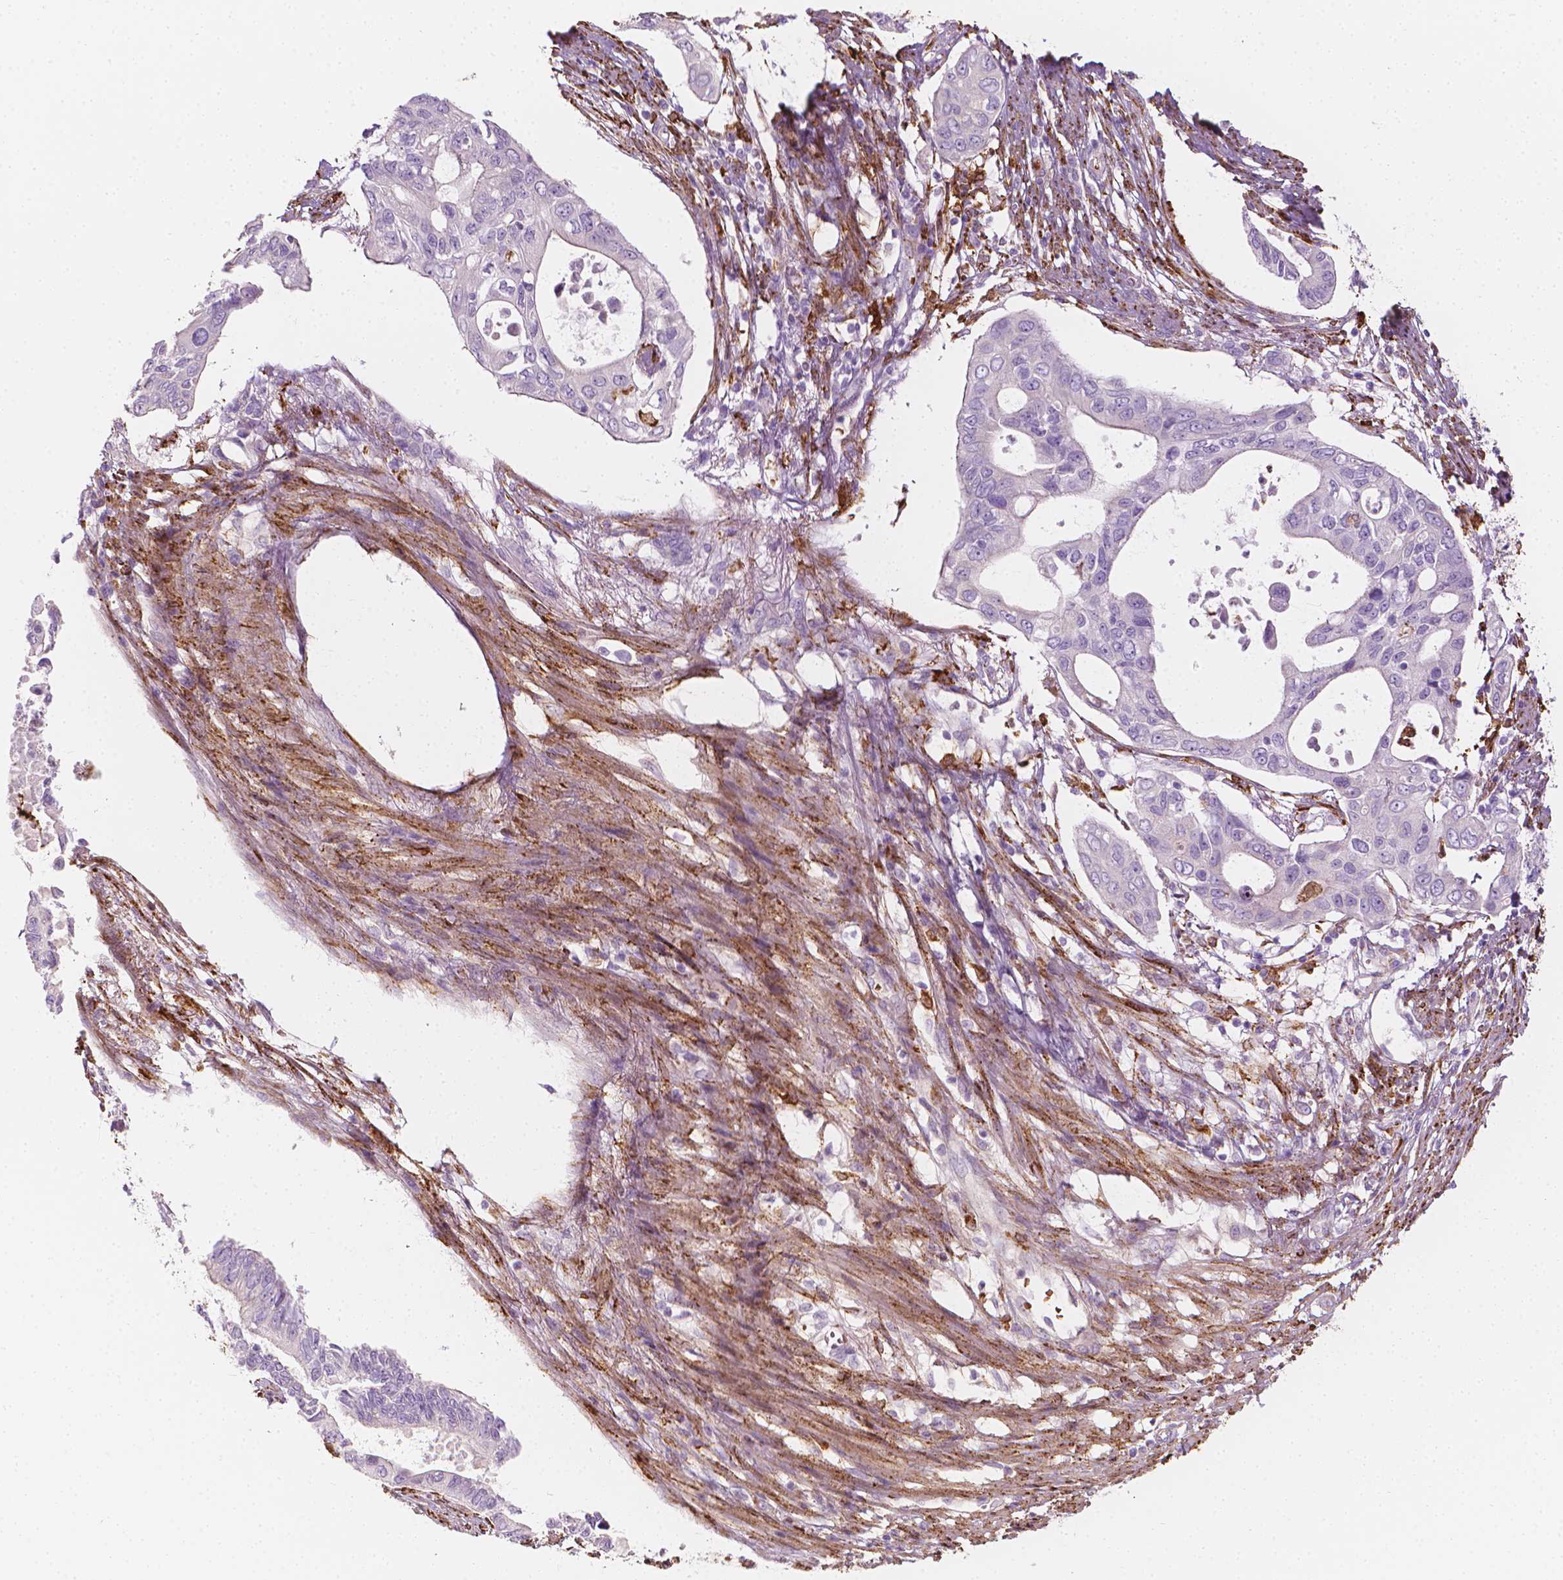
{"staining": {"intensity": "negative", "quantity": "none", "location": "none"}, "tissue": "pancreatic cancer", "cell_type": "Tumor cells", "image_type": "cancer", "snomed": [{"axis": "morphology", "description": "Adenocarcinoma, NOS"}, {"axis": "topography", "description": "Pancreas"}], "caption": "DAB (3,3'-diaminobenzidine) immunohistochemical staining of human pancreatic cancer demonstrates no significant expression in tumor cells.", "gene": "CES1", "patient": {"sex": "female", "age": 63}}